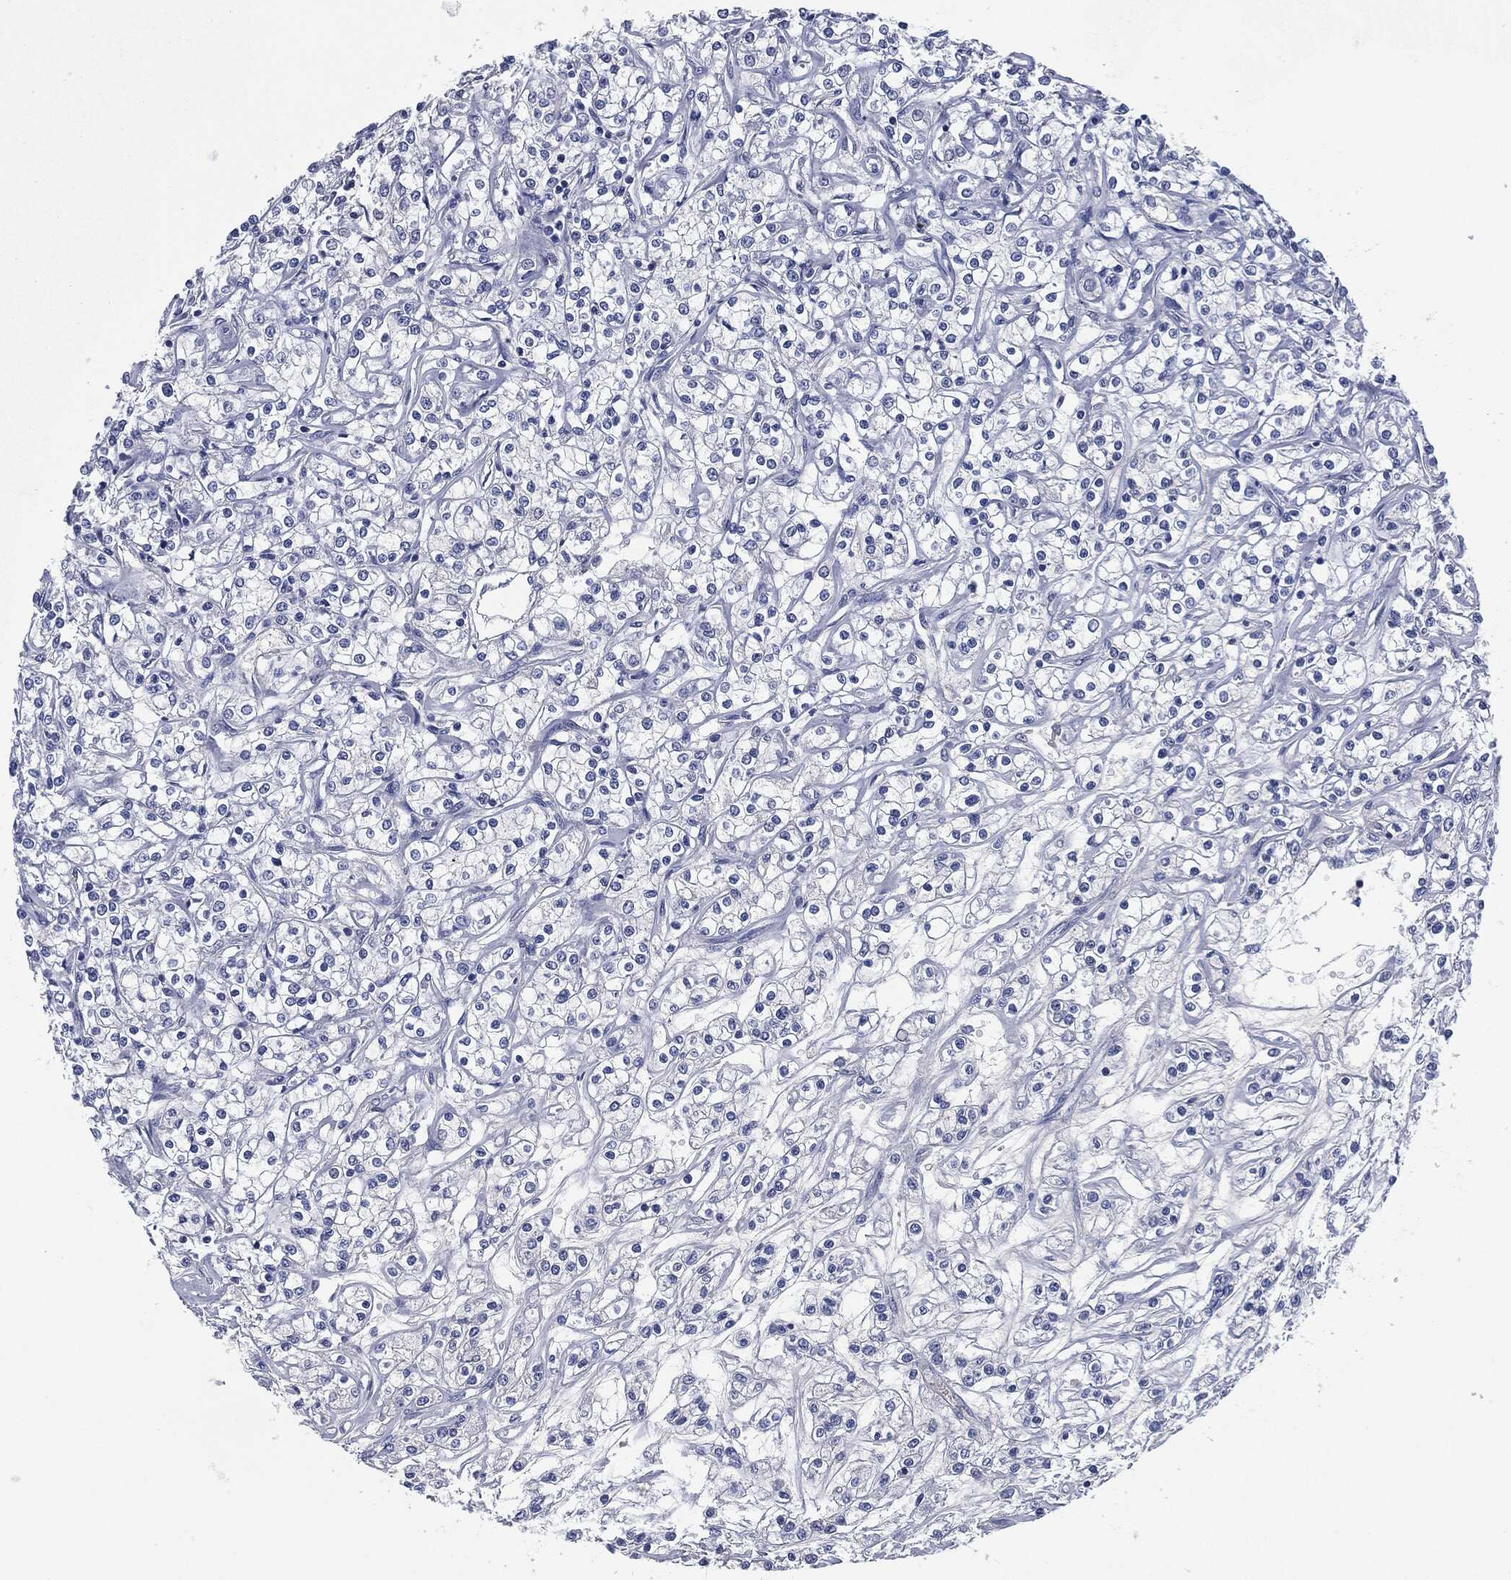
{"staining": {"intensity": "negative", "quantity": "none", "location": "none"}, "tissue": "renal cancer", "cell_type": "Tumor cells", "image_type": "cancer", "snomed": [{"axis": "morphology", "description": "Adenocarcinoma, NOS"}, {"axis": "topography", "description": "Kidney"}], "caption": "DAB (3,3'-diaminobenzidine) immunohistochemical staining of human renal cancer exhibits no significant staining in tumor cells. (DAB IHC, high magnification).", "gene": "CD27", "patient": {"sex": "female", "age": 59}}